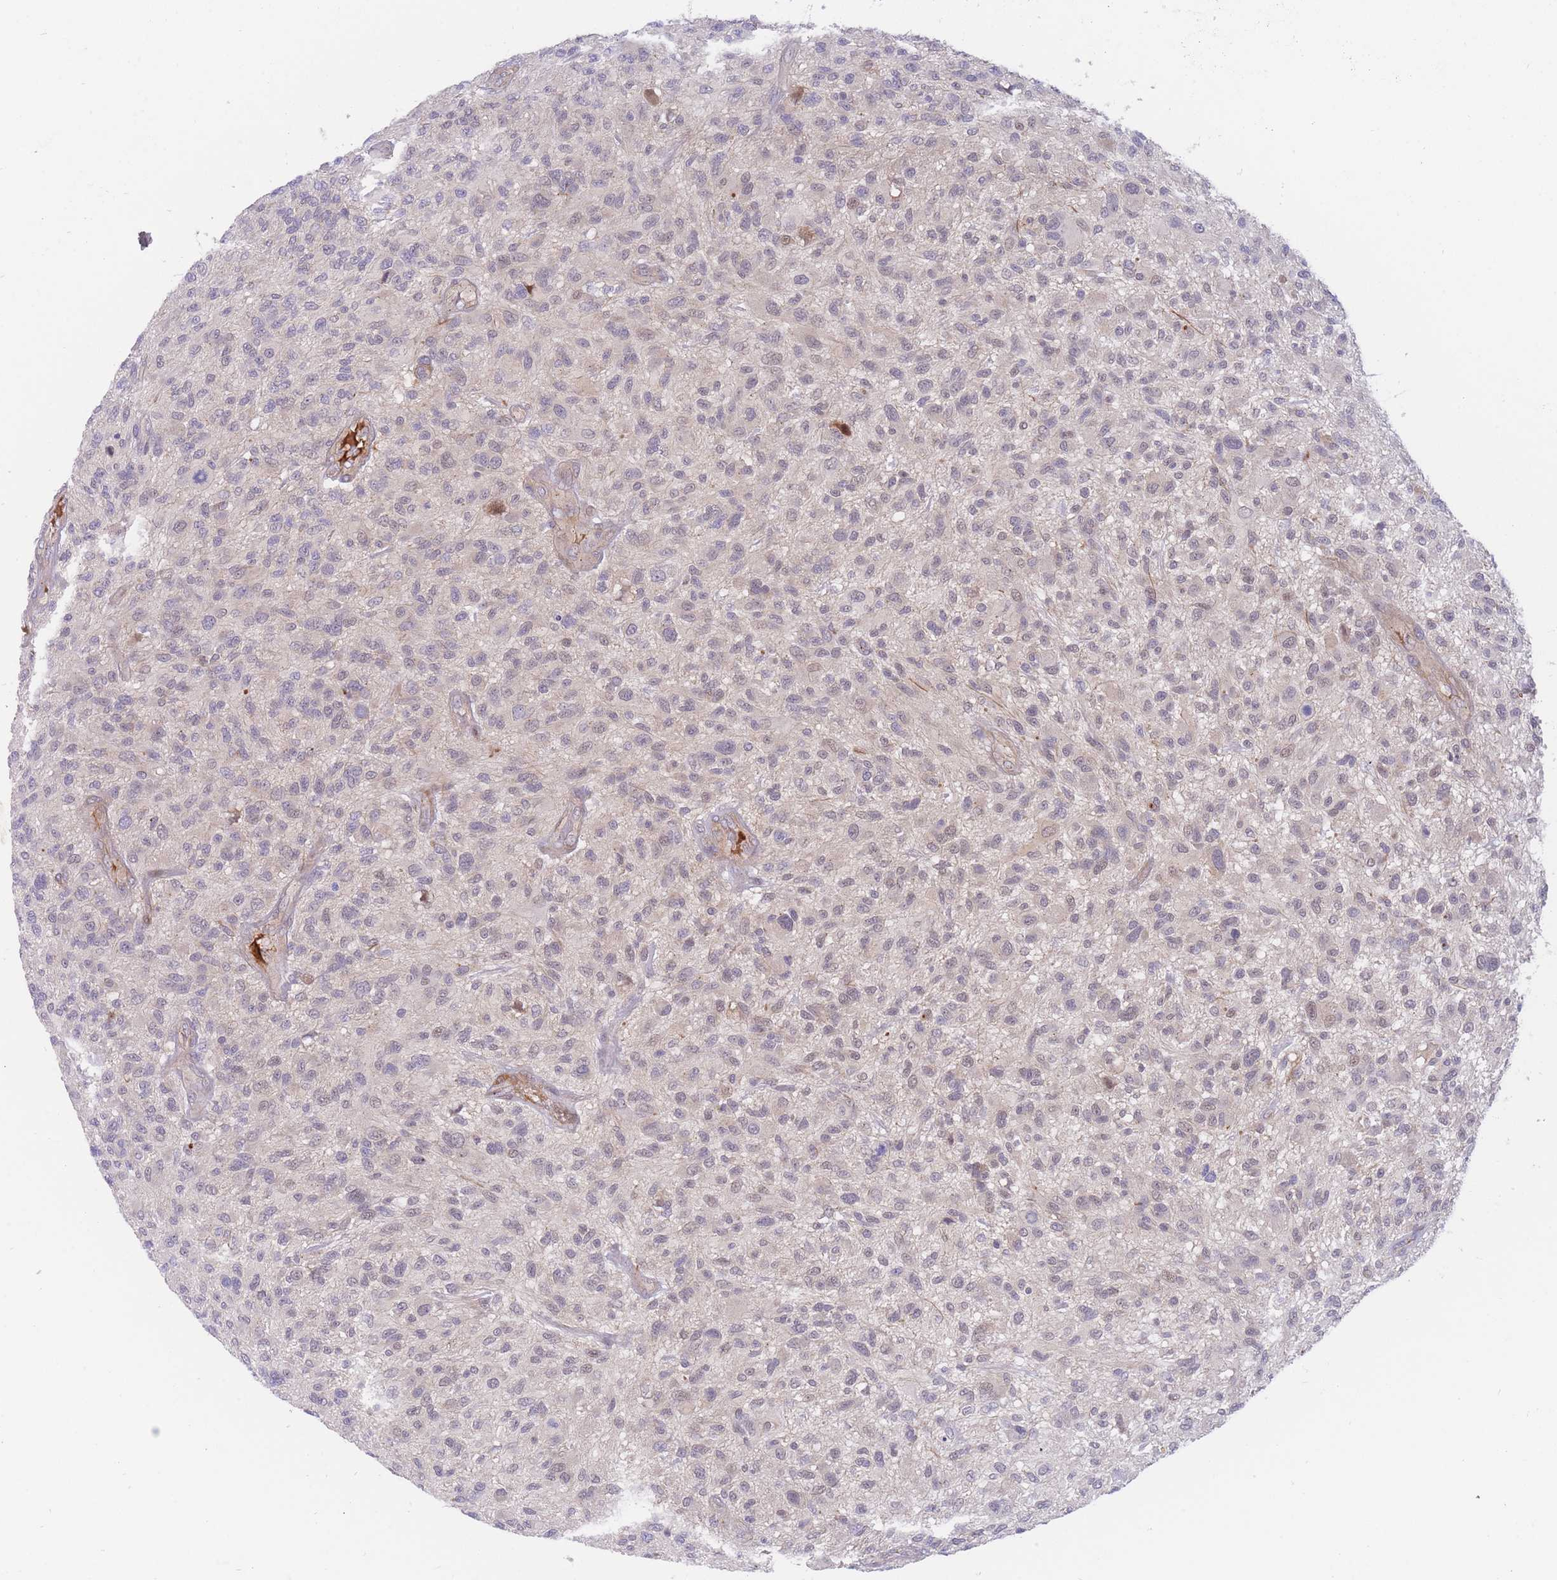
{"staining": {"intensity": "negative", "quantity": "none", "location": "none"}, "tissue": "glioma", "cell_type": "Tumor cells", "image_type": "cancer", "snomed": [{"axis": "morphology", "description": "Glioma, malignant, High grade"}, {"axis": "topography", "description": "Brain"}], "caption": "Tumor cells are negative for protein expression in human high-grade glioma (malignant).", "gene": "APOL4", "patient": {"sex": "male", "age": 47}}